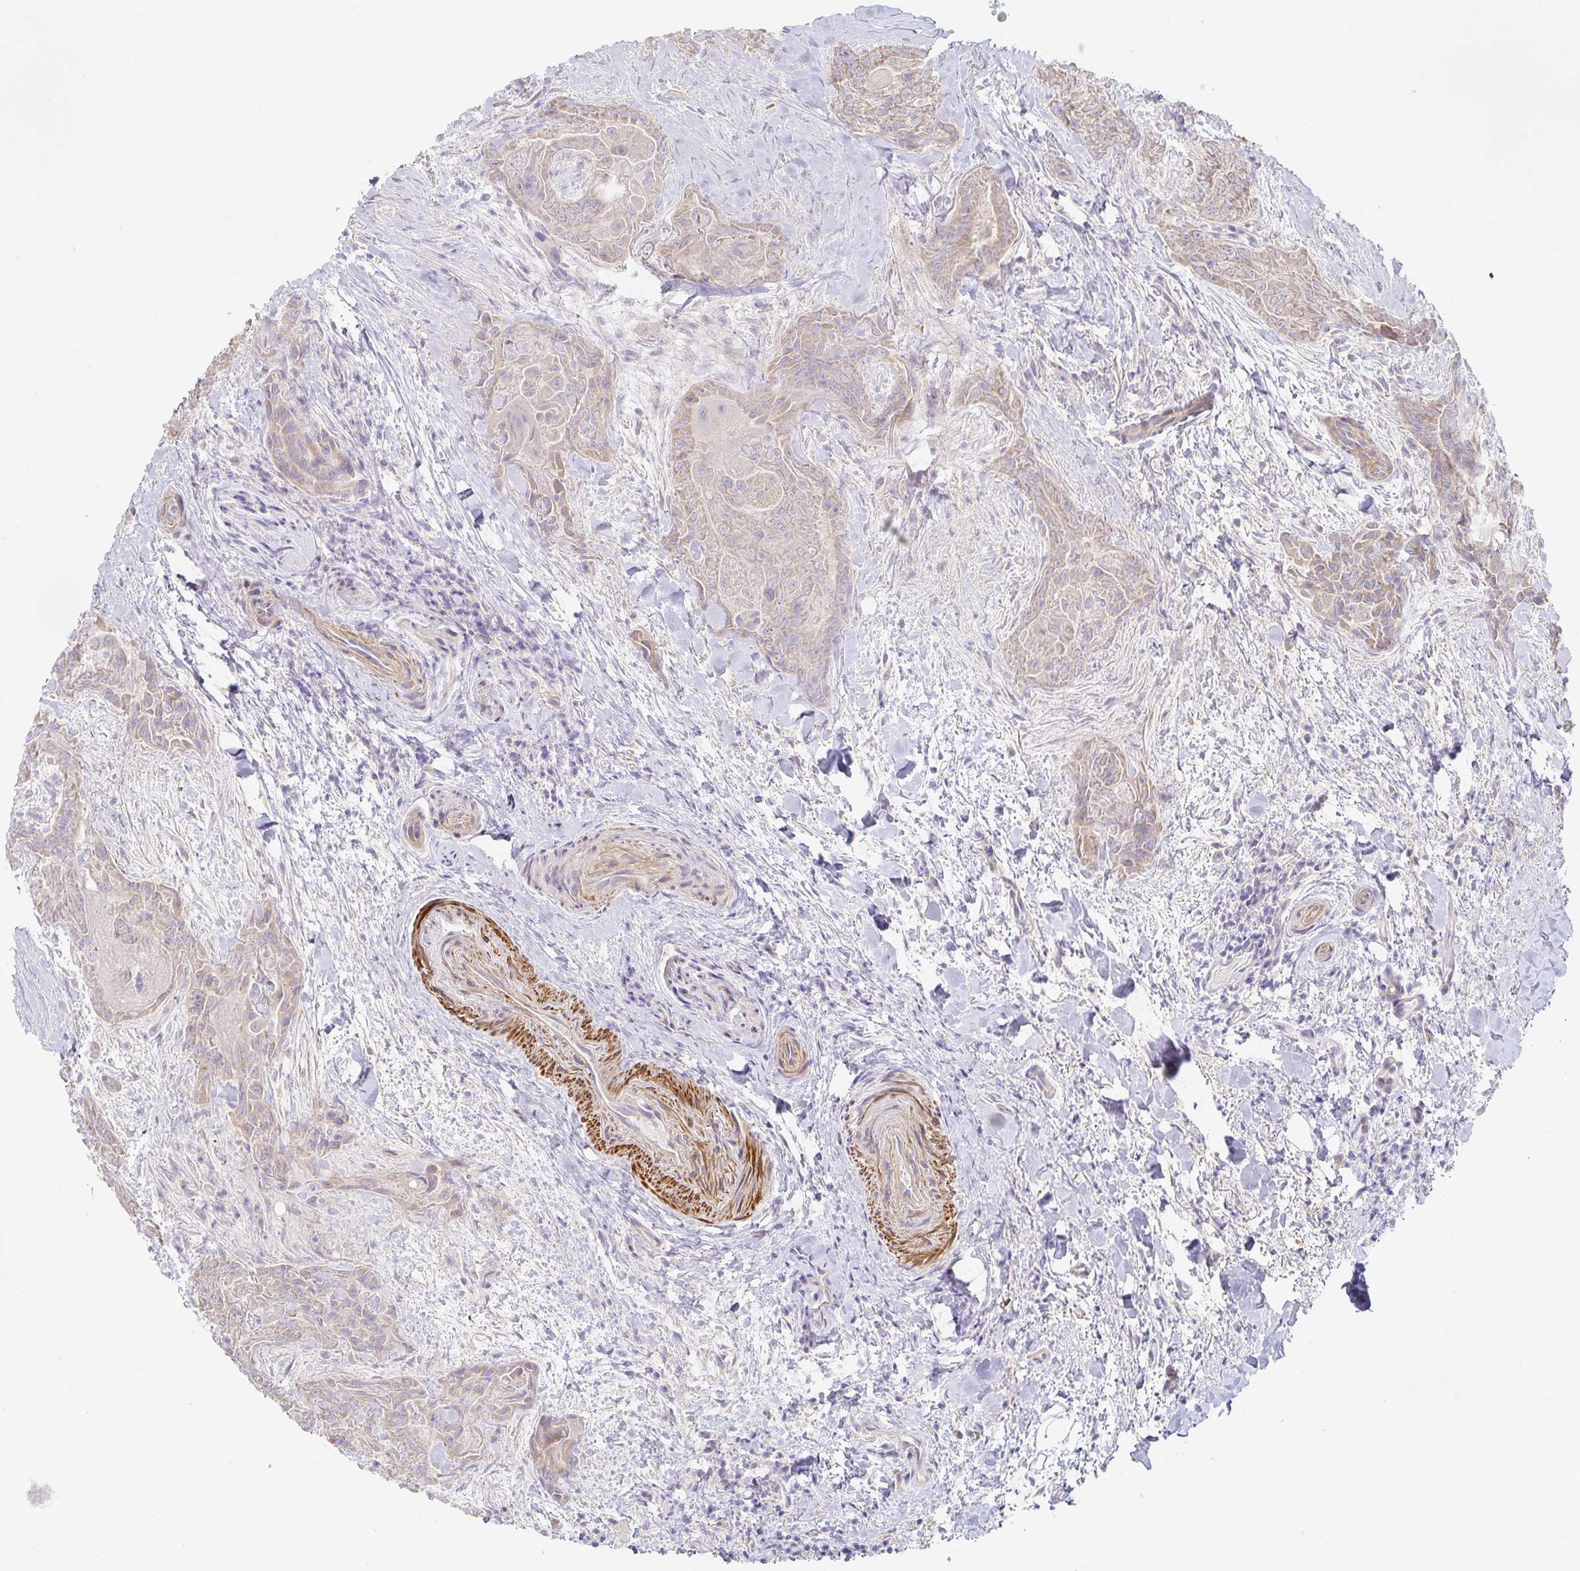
{"staining": {"intensity": "weak", "quantity": ">75%", "location": "cytoplasmic/membranous"}, "tissue": "thyroid cancer", "cell_type": "Tumor cells", "image_type": "cancer", "snomed": [{"axis": "morphology", "description": "Papillary adenocarcinoma, NOS"}, {"axis": "topography", "description": "Thyroid gland"}], "caption": "DAB (3,3'-diaminobenzidine) immunohistochemical staining of human thyroid cancer (papillary adenocarcinoma) shows weak cytoplasmic/membranous protein staining in approximately >75% of tumor cells.", "gene": "METTL22", "patient": {"sex": "female", "age": 61}}